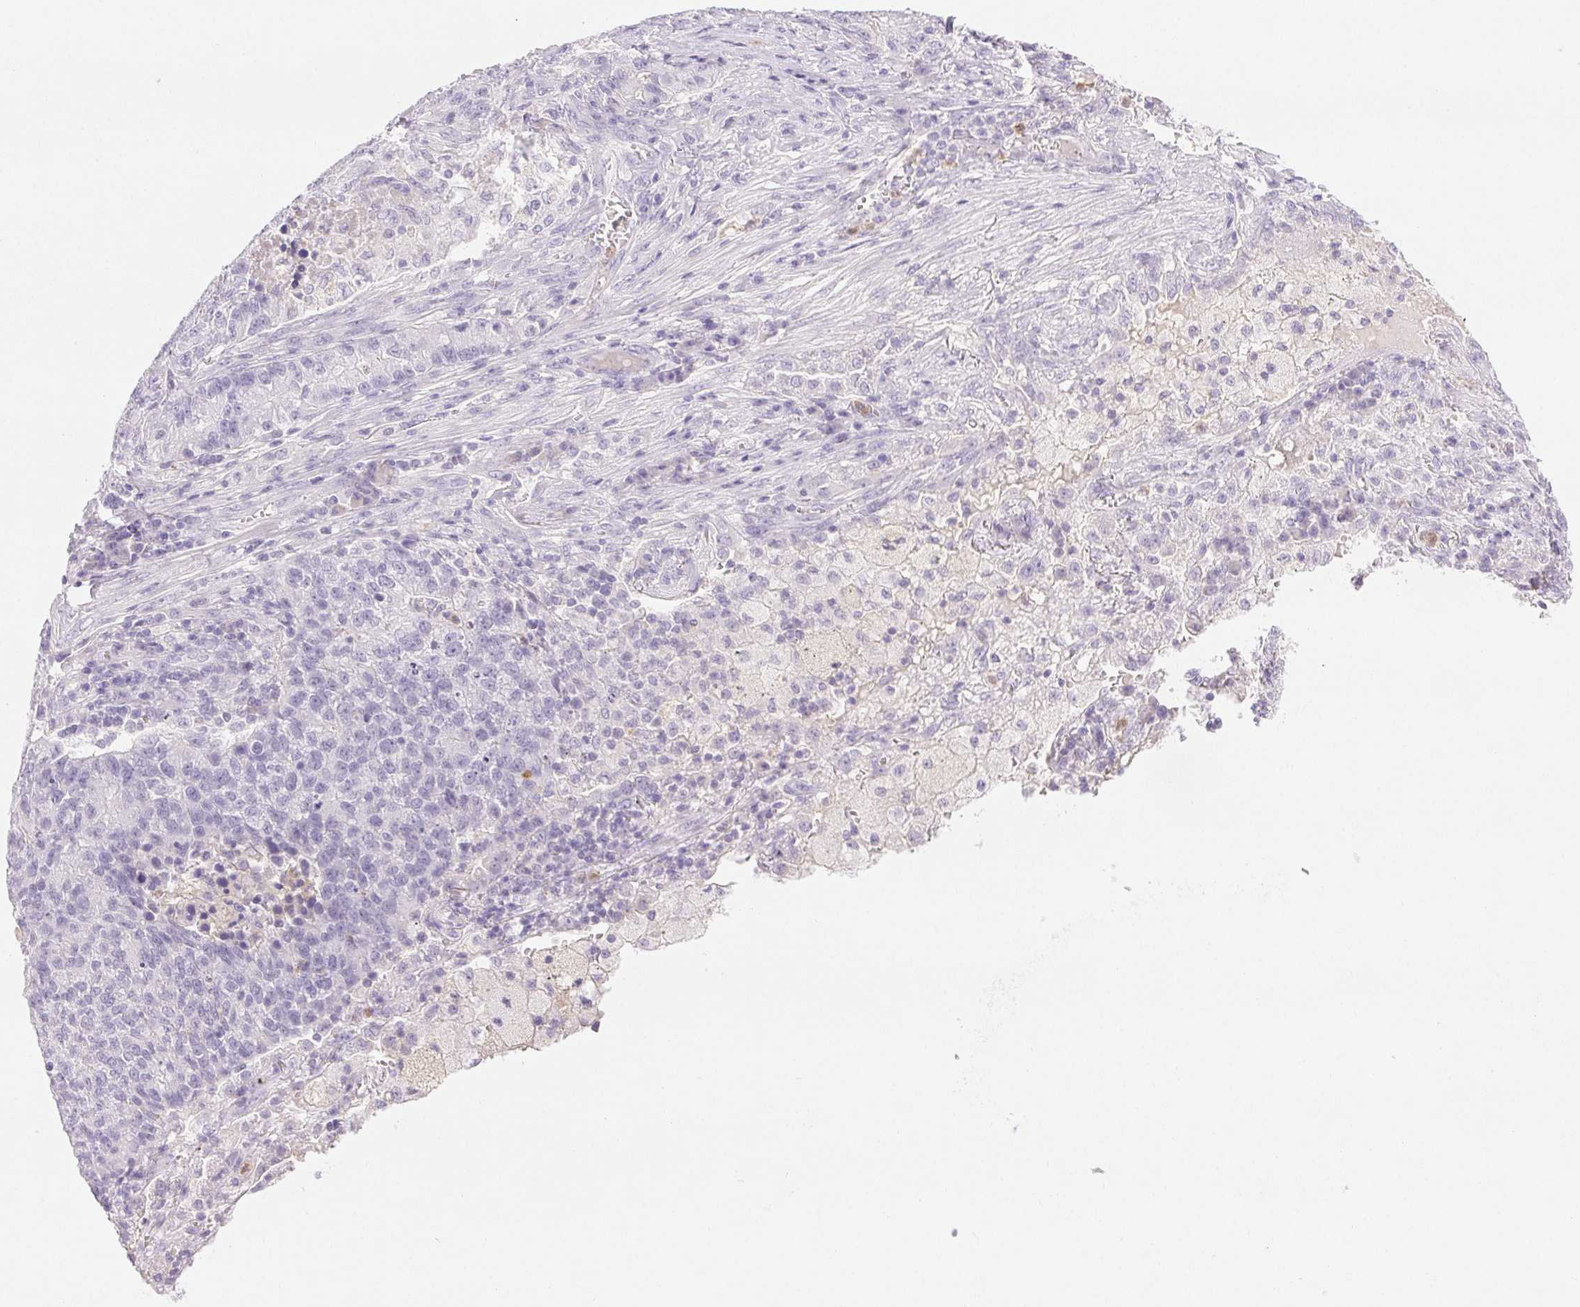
{"staining": {"intensity": "negative", "quantity": "none", "location": "none"}, "tissue": "lung cancer", "cell_type": "Tumor cells", "image_type": "cancer", "snomed": [{"axis": "morphology", "description": "Adenocarcinoma, NOS"}, {"axis": "topography", "description": "Lung"}], "caption": "High power microscopy histopathology image of an IHC image of lung adenocarcinoma, revealing no significant expression in tumor cells.", "gene": "EMX2", "patient": {"sex": "male", "age": 57}}